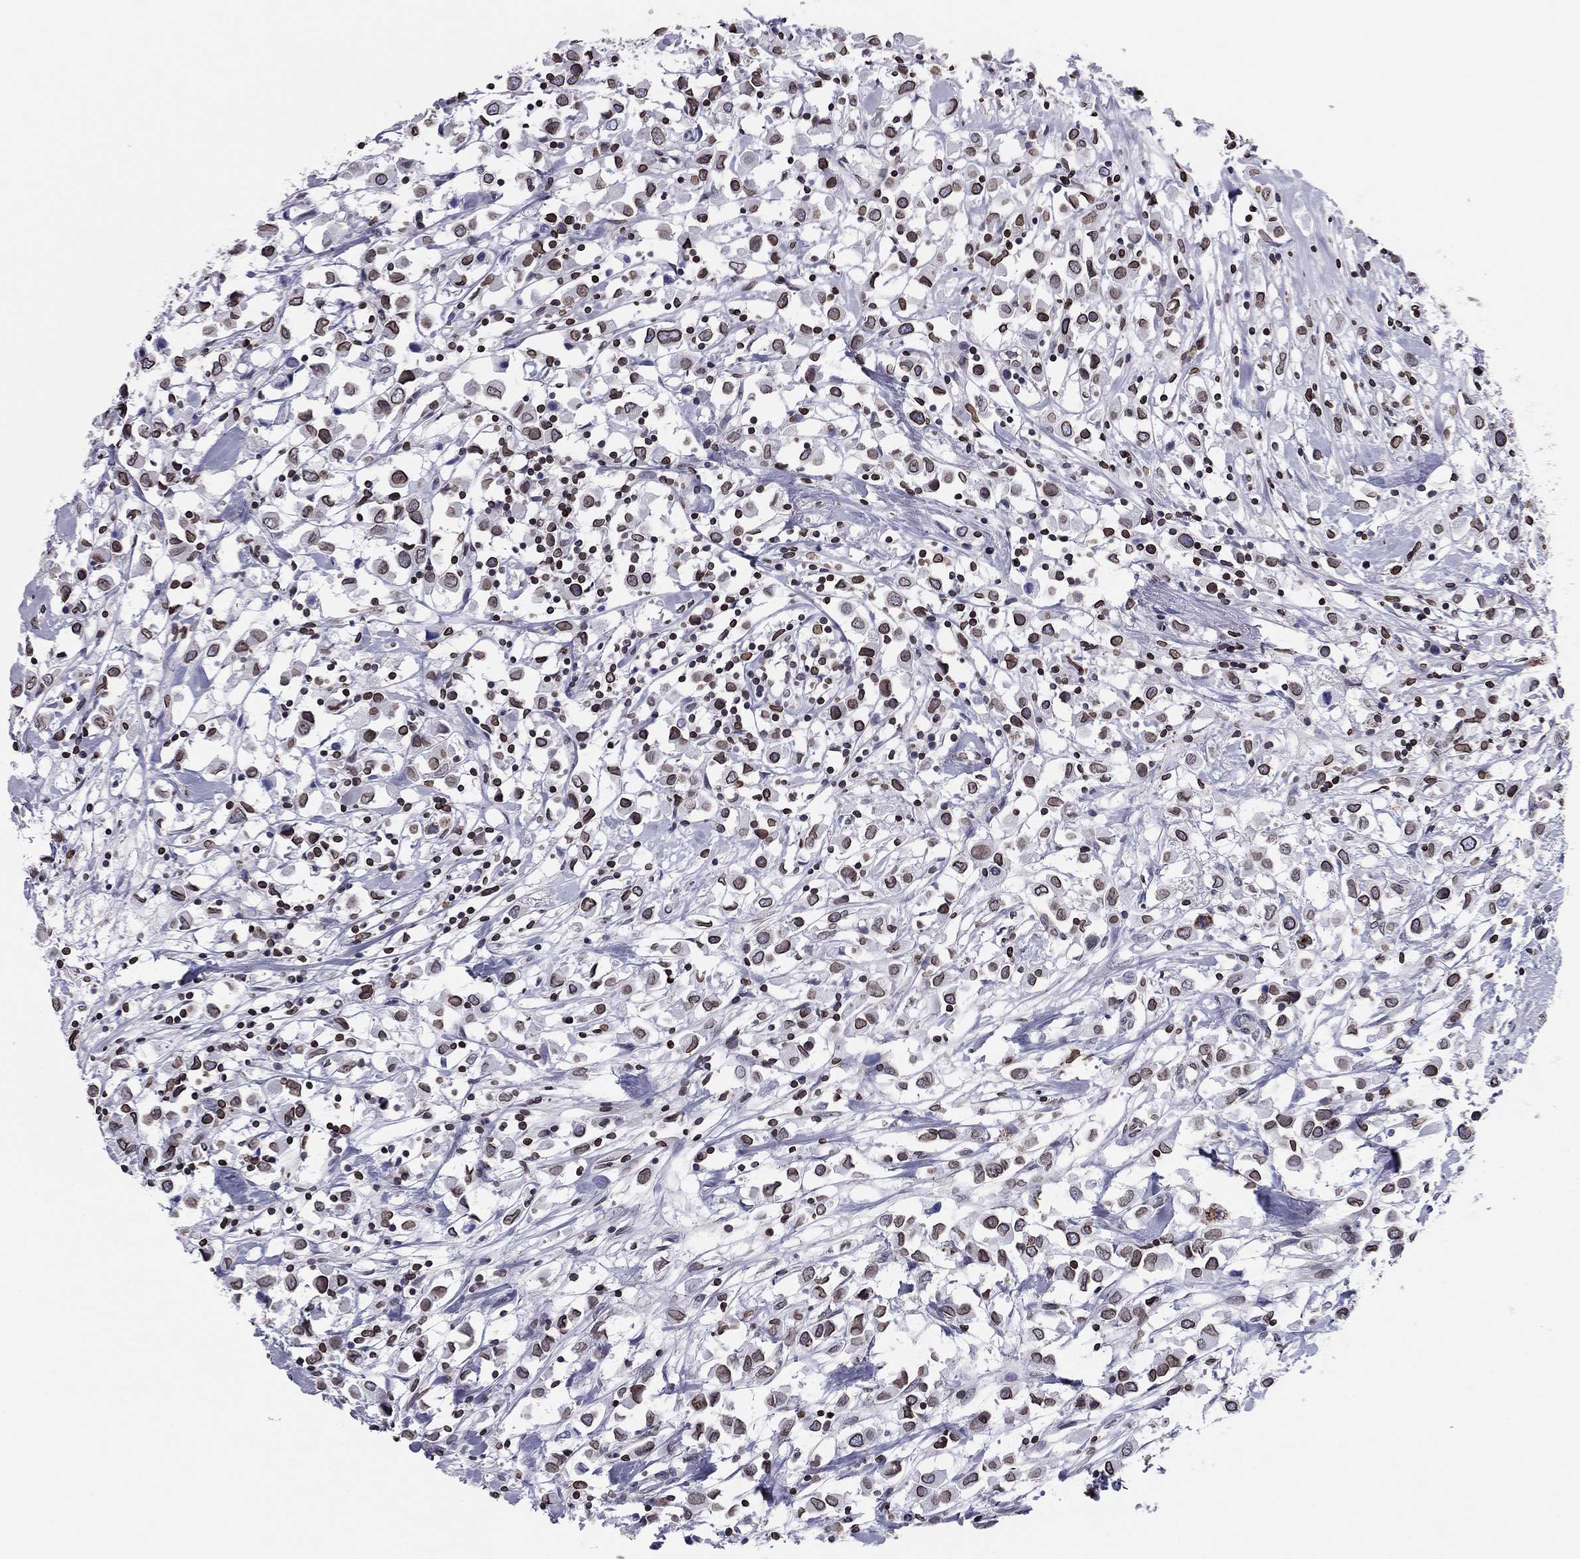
{"staining": {"intensity": "strong", "quantity": ">75%", "location": "cytoplasmic/membranous,nuclear"}, "tissue": "breast cancer", "cell_type": "Tumor cells", "image_type": "cancer", "snomed": [{"axis": "morphology", "description": "Duct carcinoma"}, {"axis": "topography", "description": "Breast"}], "caption": "Immunohistochemical staining of human breast cancer demonstrates high levels of strong cytoplasmic/membranous and nuclear protein positivity in about >75% of tumor cells.", "gene": "ESPL1", "patient": {"sex": "female", "age": 61}}